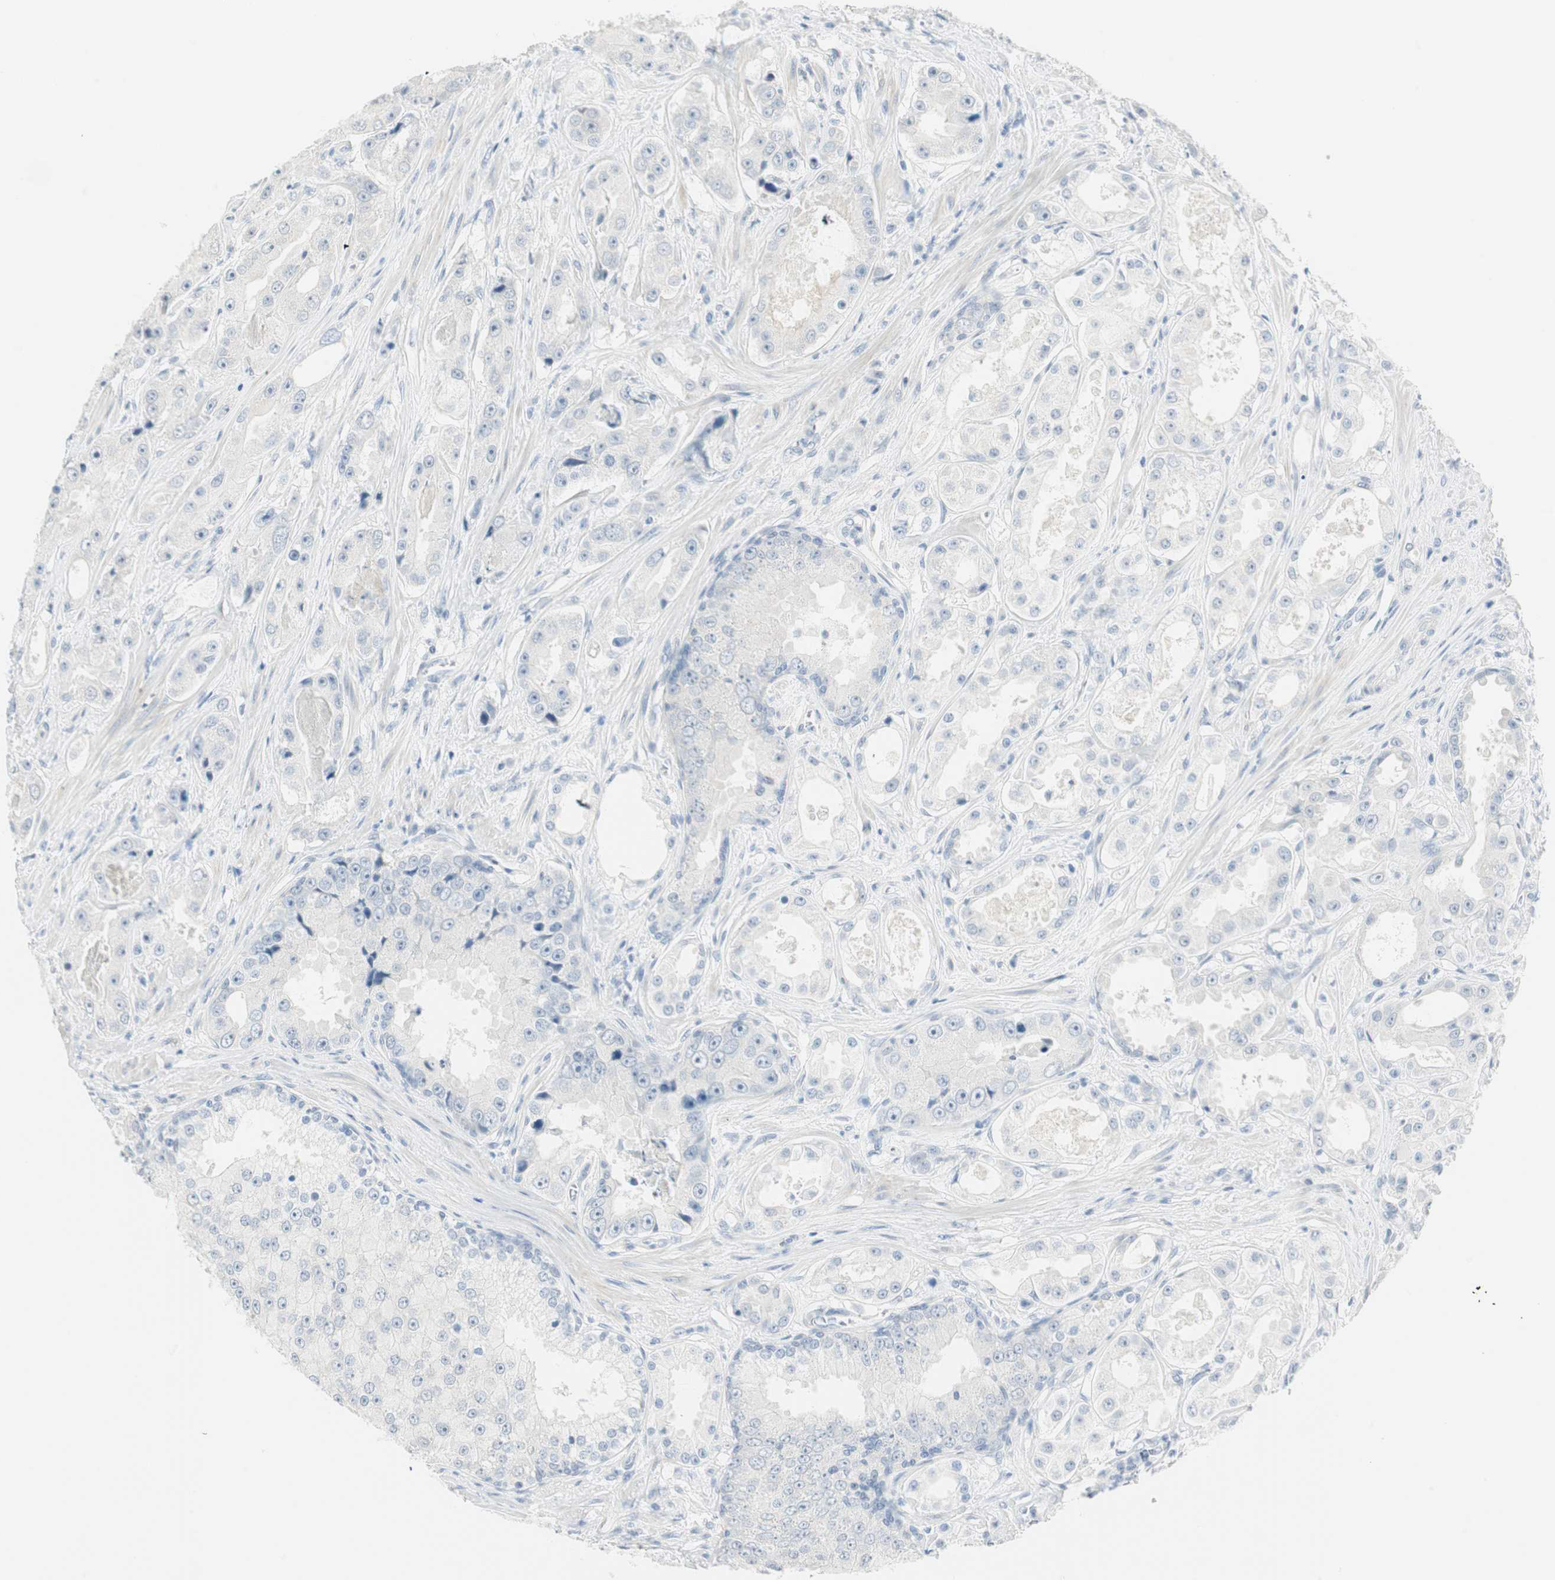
{"staining": {"intensity": "negative", "quantity": "none", "location": "none"}, "tissue": "prostate cancer", "cell_type": "Tumor cells", "image_type": "cancer", "snomed": [{"axis": "morphology", "description": "Adenocarcinoma, High grade"}, {"axis": "topography", "description": "Prostate"}], "caption": "Tumor cells are negative for brown protein staining in prostate cancer (high-grade adenocarcinoma).", "gene": "MLLT10", "patient": {"sex": "male", "age": 73}}